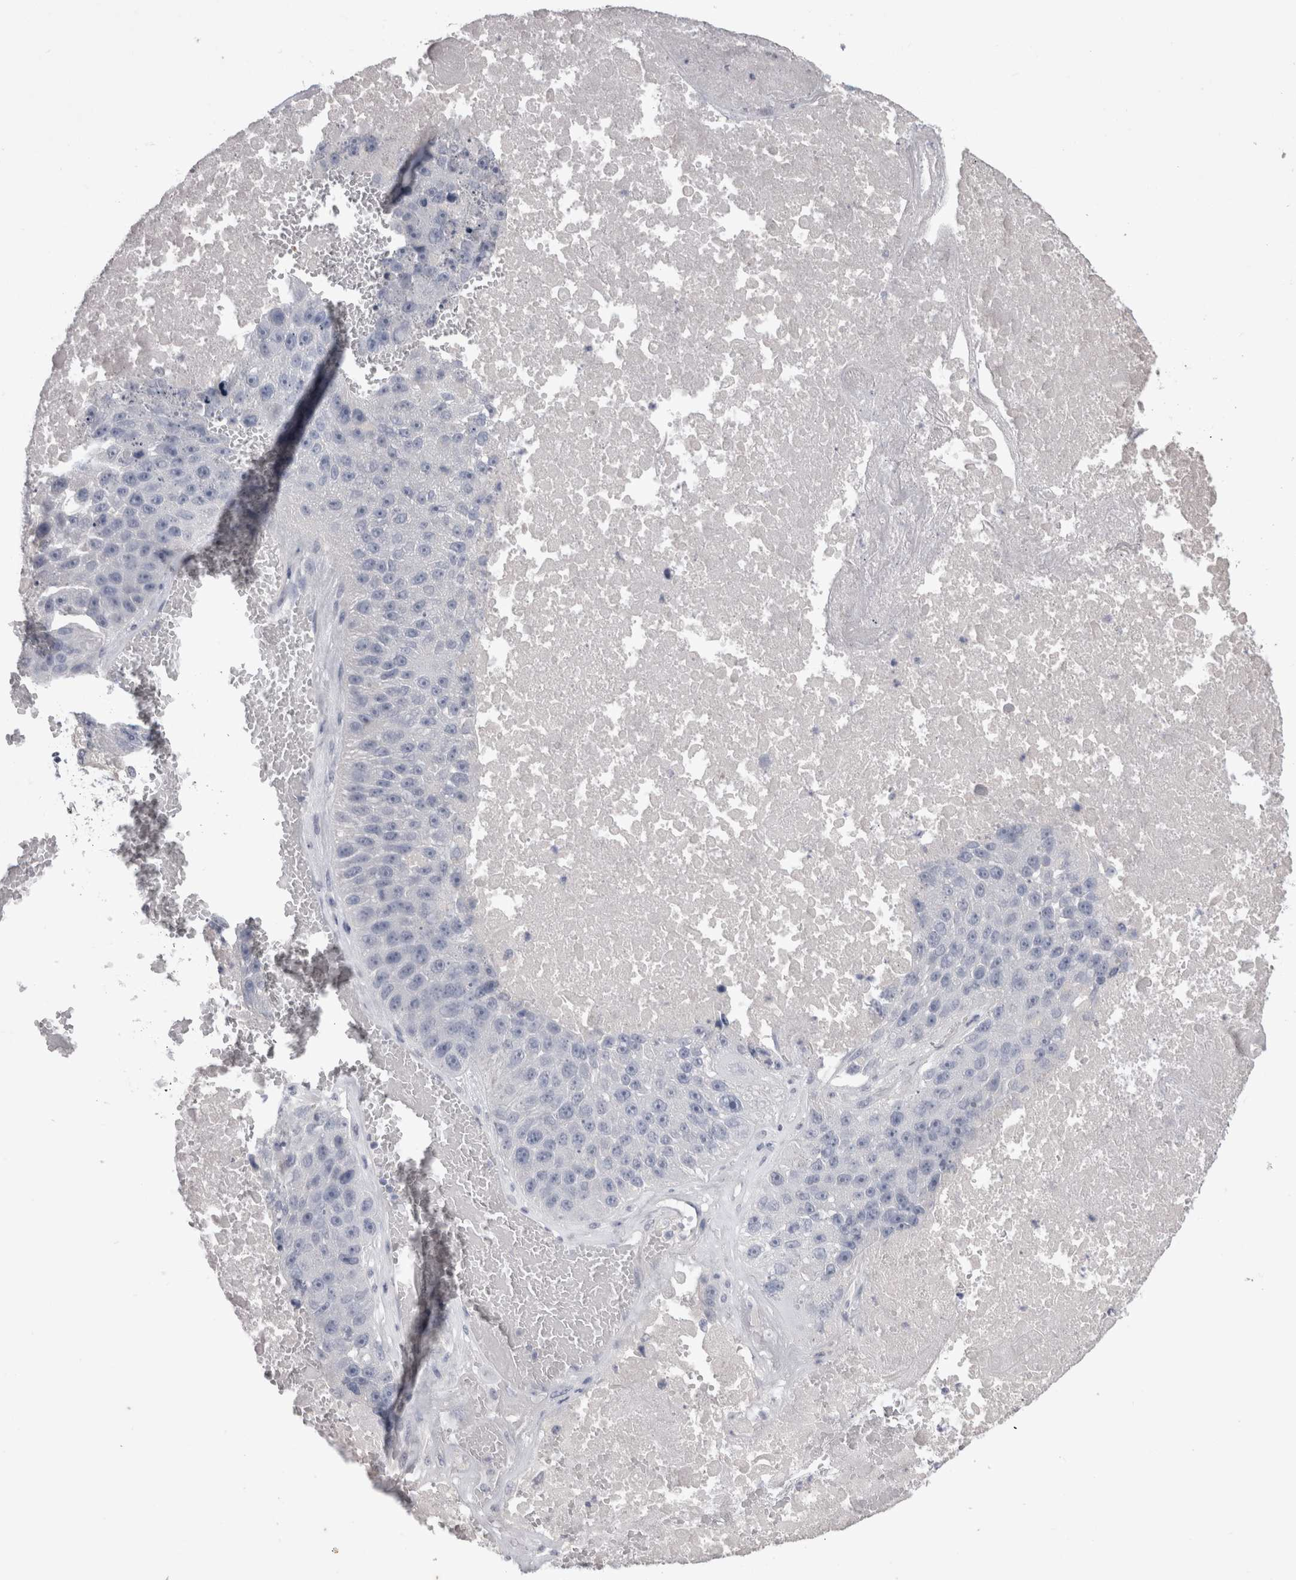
{"staining": {"intensity": "negative", "quantity": "none", "location": "none"}, "tissue": "lung cancer", "cell_type": "Tumor cells", "image_type": "cancer", "snomed": [{"axis": "morphology", "description": "Squamous cell carcinoma, NOS"}, {"axis": "topography", "description": "Lung"}], "caption": "Immunohistochemistry (IHC) of lung squamous cell carcinoma shows no positivity in tumor cells. (DAB immunohistochemistry (IHC) with hematoxylin counter stain).", "gene": "ADAM2", "patient": {"sex": "male", "age": 61}}